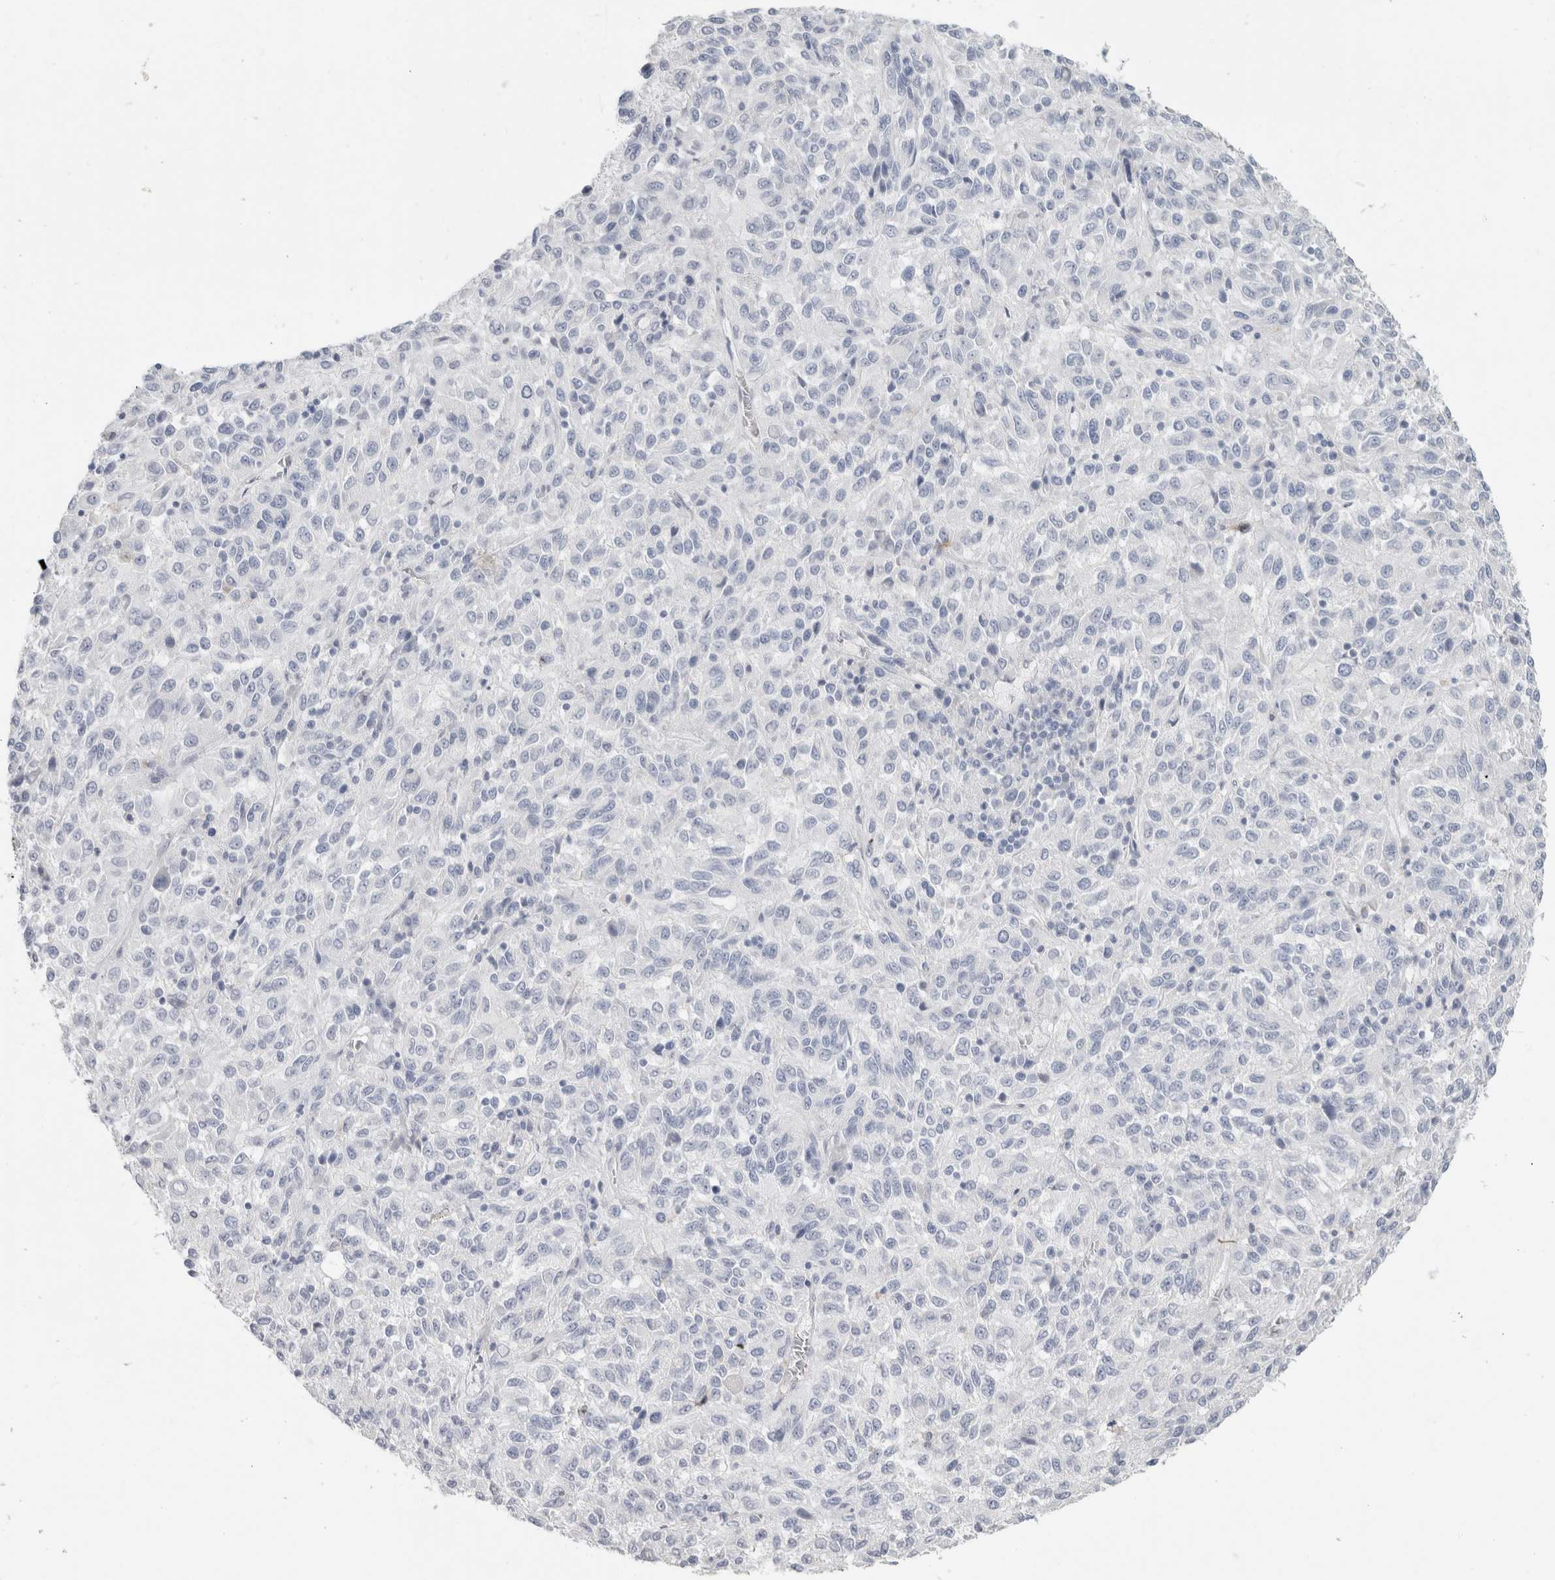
{"staining": {"intensity": "negative", "quantity": "none", "location": "none"}, "tissue": "melanoma", "cell_type": "Tumor cells", "image_type": "cancer", "snomed": [{"axis": "morphology", "description": "Malignant melanoma, Metastatic site"}, {"axis": "topography", "description": "Lung"}], "caption": "This is an IHC photomicrograph of malignant melanoma (metastatic site). There is no staining in tumor cells.", "gene": "SLC6A1", "patient": {"sex": "male", "age": 64}}